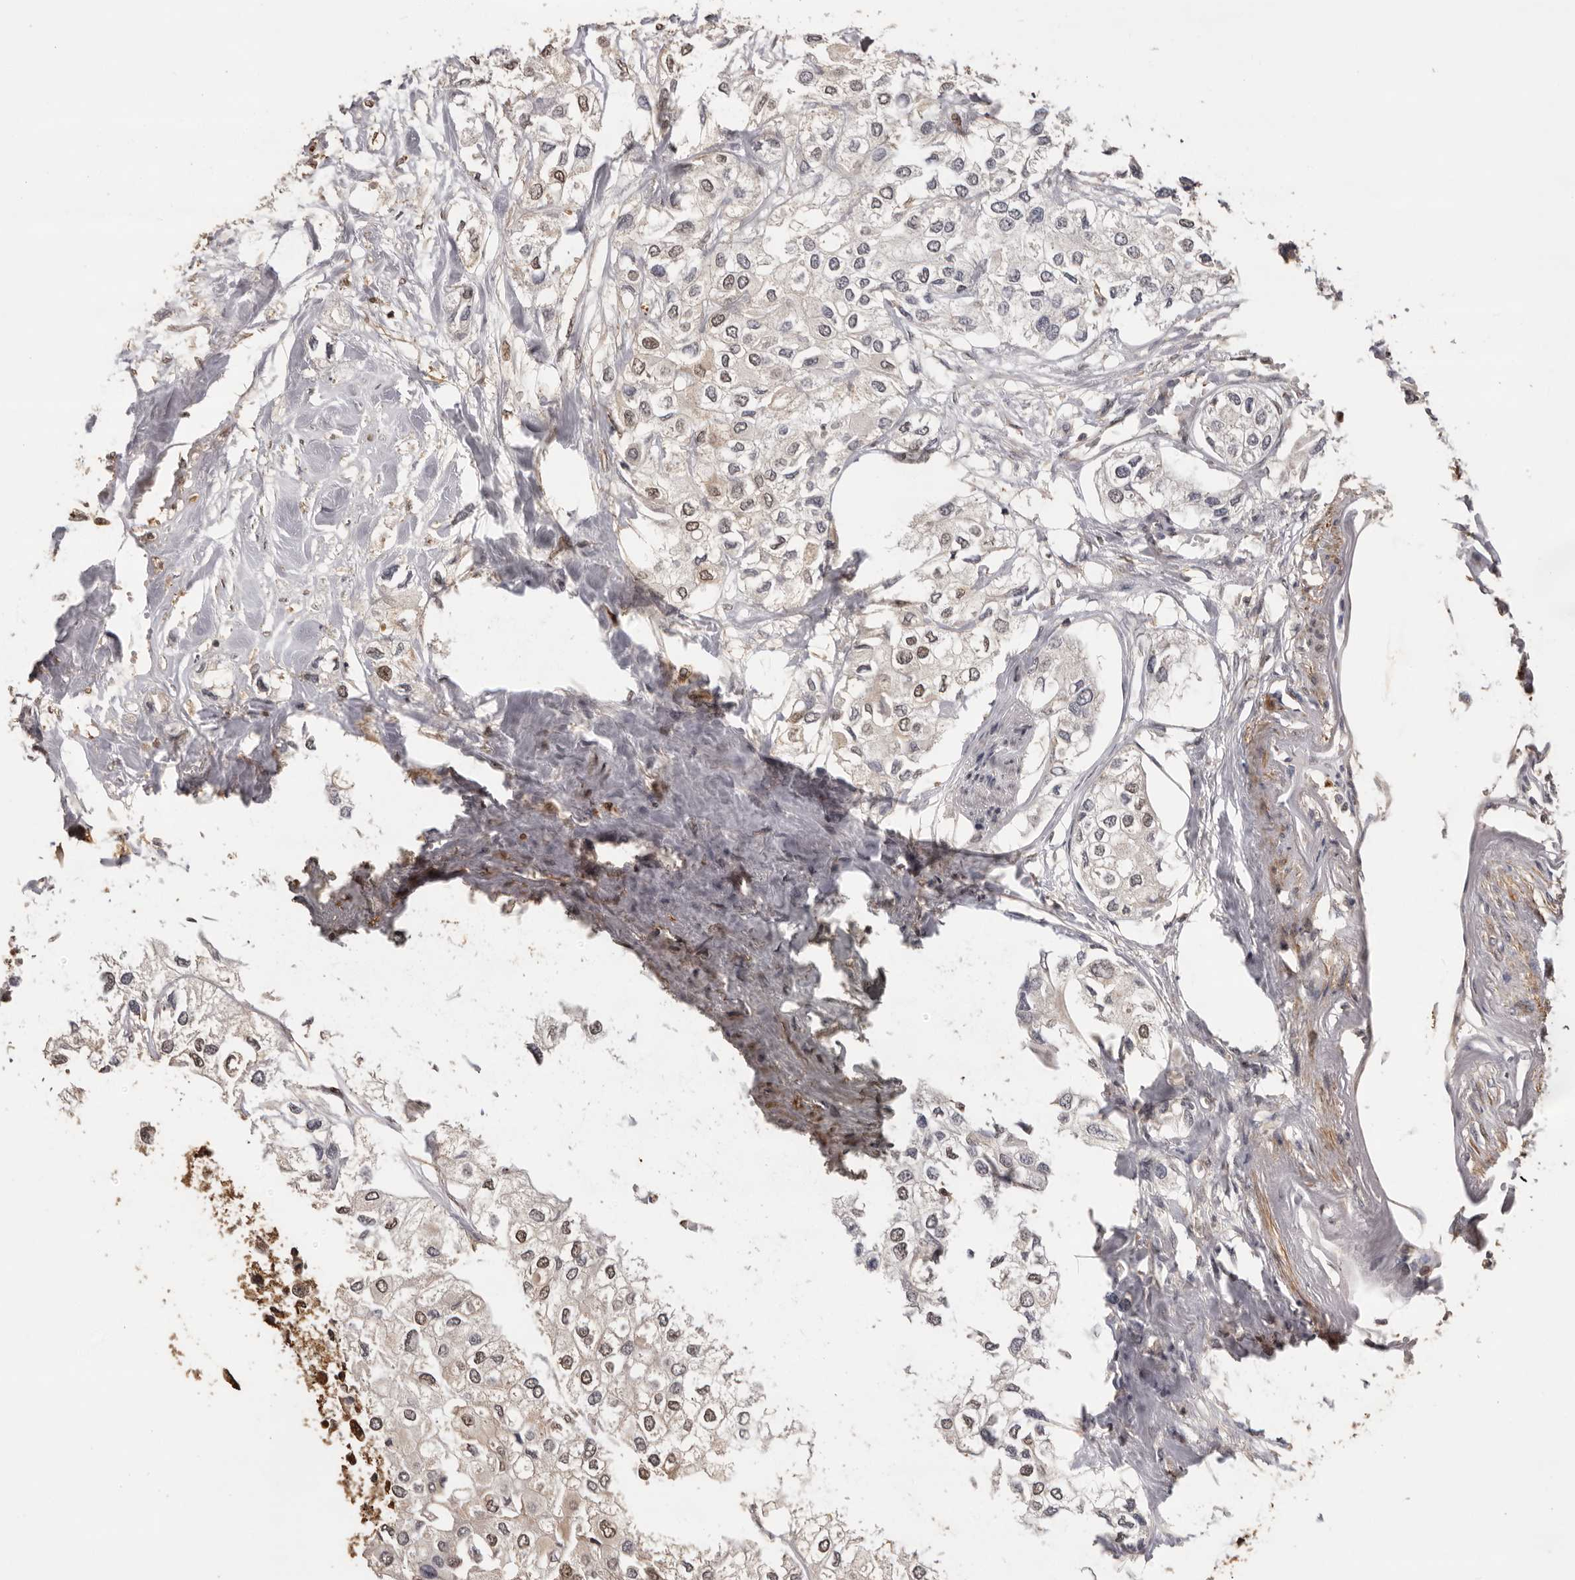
{"staining": {"intensity": "weak", "quantity": "25%-75%", "location": "nuclear"}, "tissue": "urothelial cancer", "cell_type": "Tumor cells", "image_type": "cancer", "snomed": [{"axis": "morphology", "description": "Urothelial carcinoma, High grade"}, {"axis": "topography", "description": "Urinary bladder"}], "caption": "Protein expression analysis of human urothelial cancer reveals weak nuclear expression in approximately 25%-75% of tumor cells.", "gene": "KIF2B", "patient": {"sex": "male", "age": 64}}